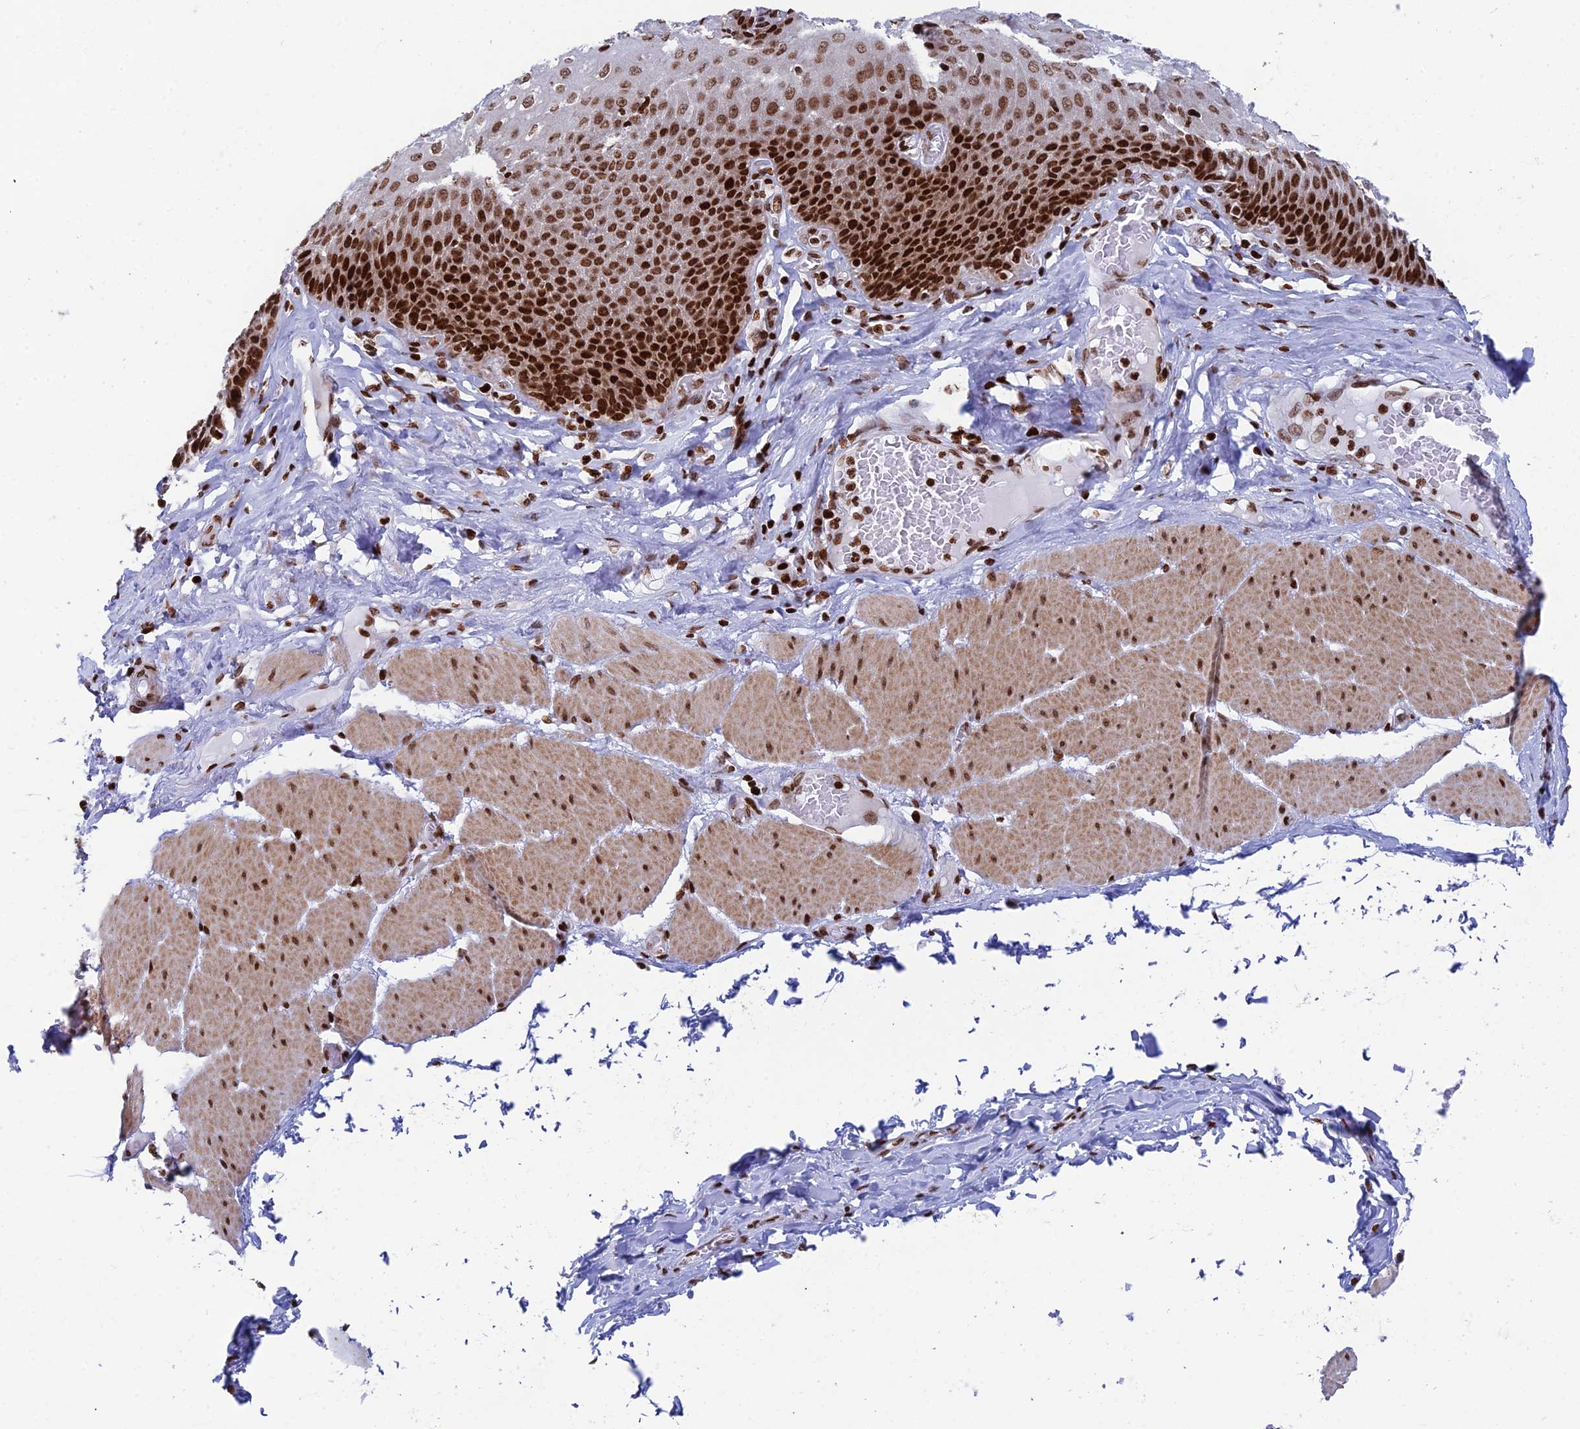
{"staining": {"intensity": "strong", "quantity": ">75%", "location": "nuclear"}, "tissue": "esophagus", "cell_type": "Squamous epithelial cells", "image_type": "normal", "snomed": [{"axis": "morphology", "description": "Normal tissue, NOS"}, {"axis": "topography", "description": "Esophagus"}], "caption": "IHC (DAB) staining of benign esophagus shows strong nuclear protein expression in approximately >75% of squamous epithelial cells. The staining is performed using DAB brown chromogen to label protein expression. The nuclei are counter-stained blue using hematoxylin.", "gene": "RPAP1", "patient": {"sex": "male", "age": 60}}